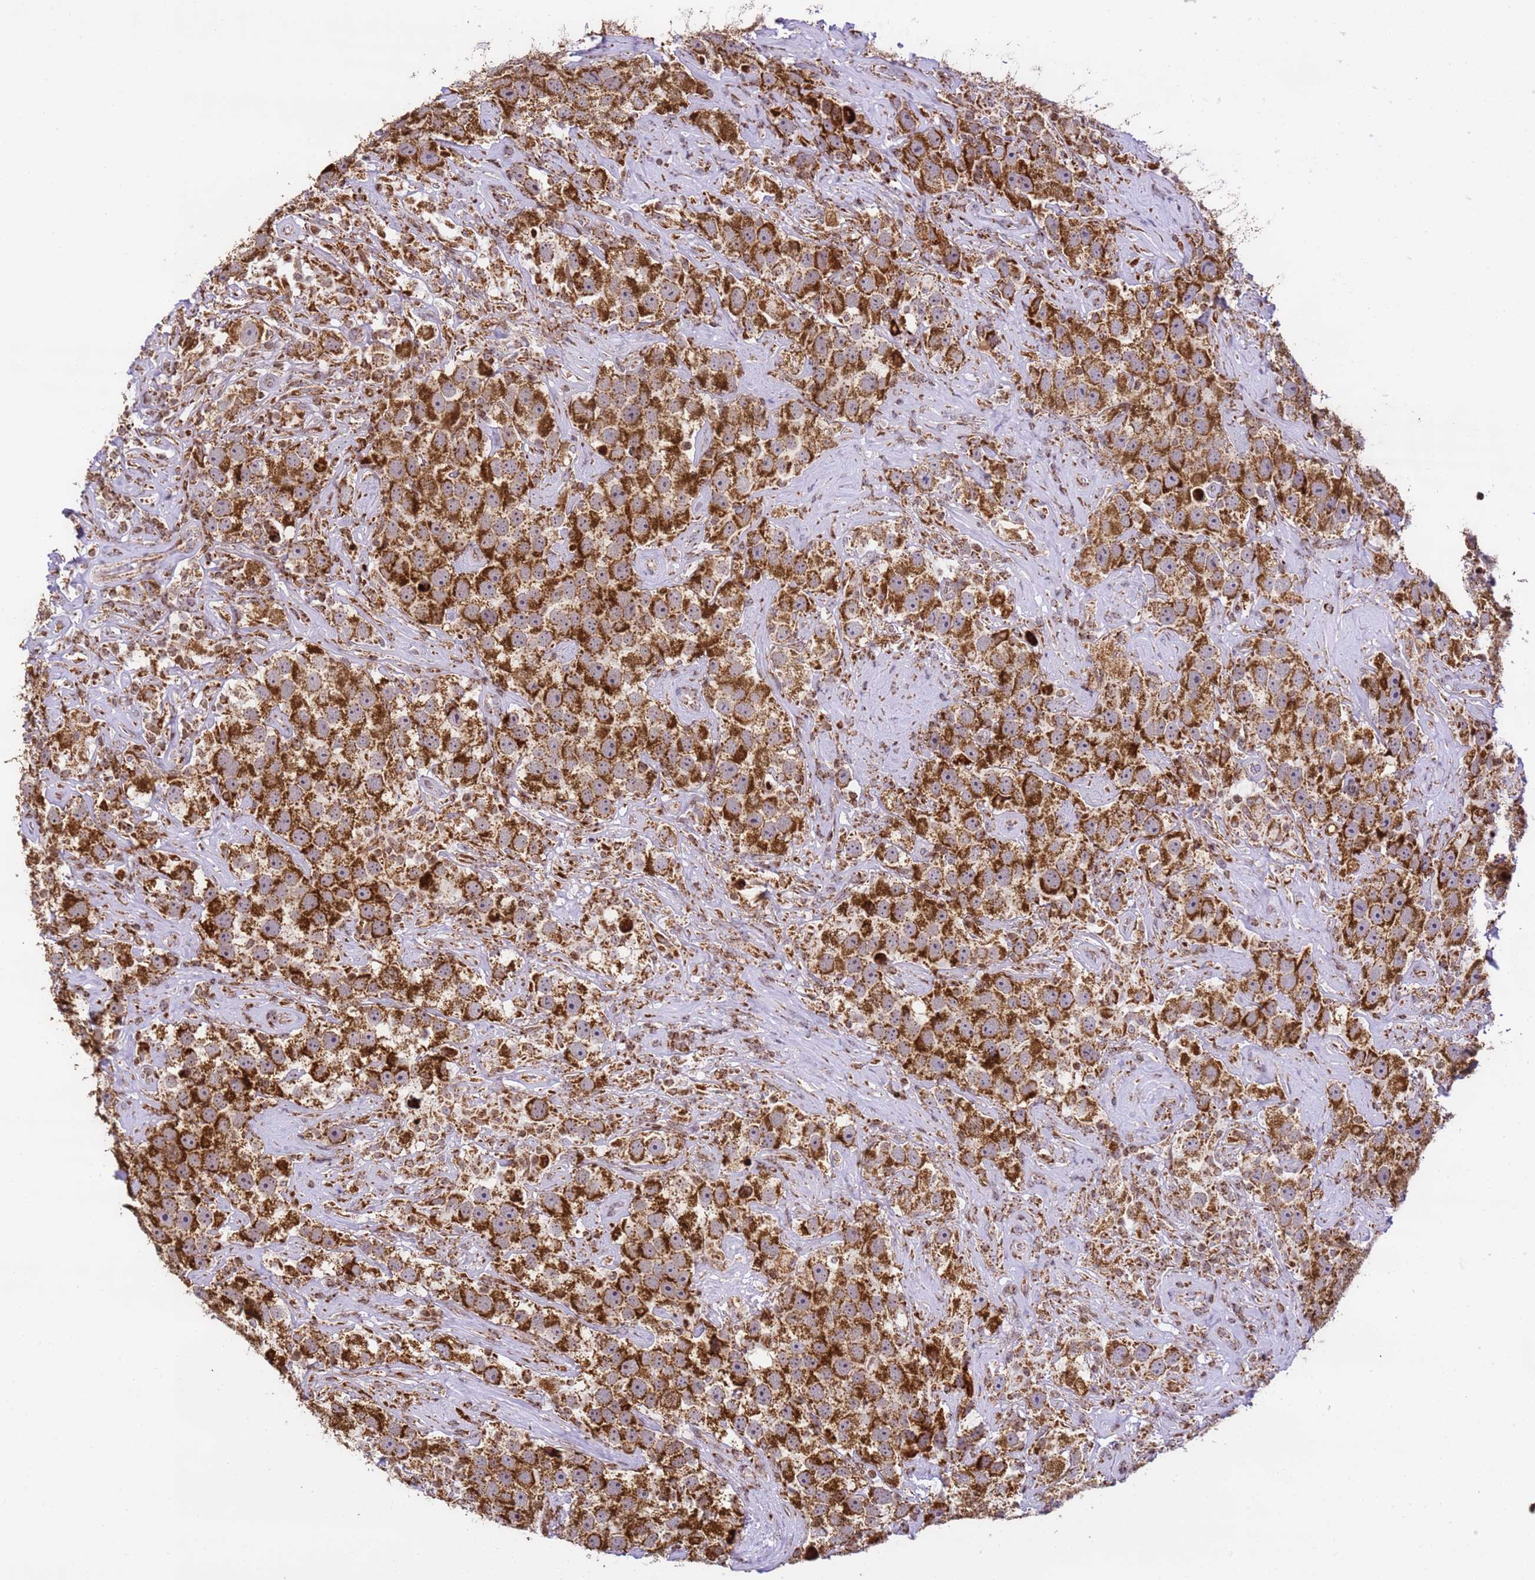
{"staining": {"intensity": "strong", "quantity": ">75%", "location": "cytoplasmic/membranous"}, "tissue": "testis cancer", "cell_type": "Tumor cells", "image_type": "cancer", "snomed": [{"axis": "morphology", "description": "Seminoma, NOS"}, {"axis": "topography", "description": "Testis"}], "caption": "DAB immunohistochemical staining of testis seminoma demonstrates strong cytoplasmic/membranous protein expression in approximately >75% of tumor cells.", "gene": "HSPE1", "patient": {"sex": "male", "age": 49}}